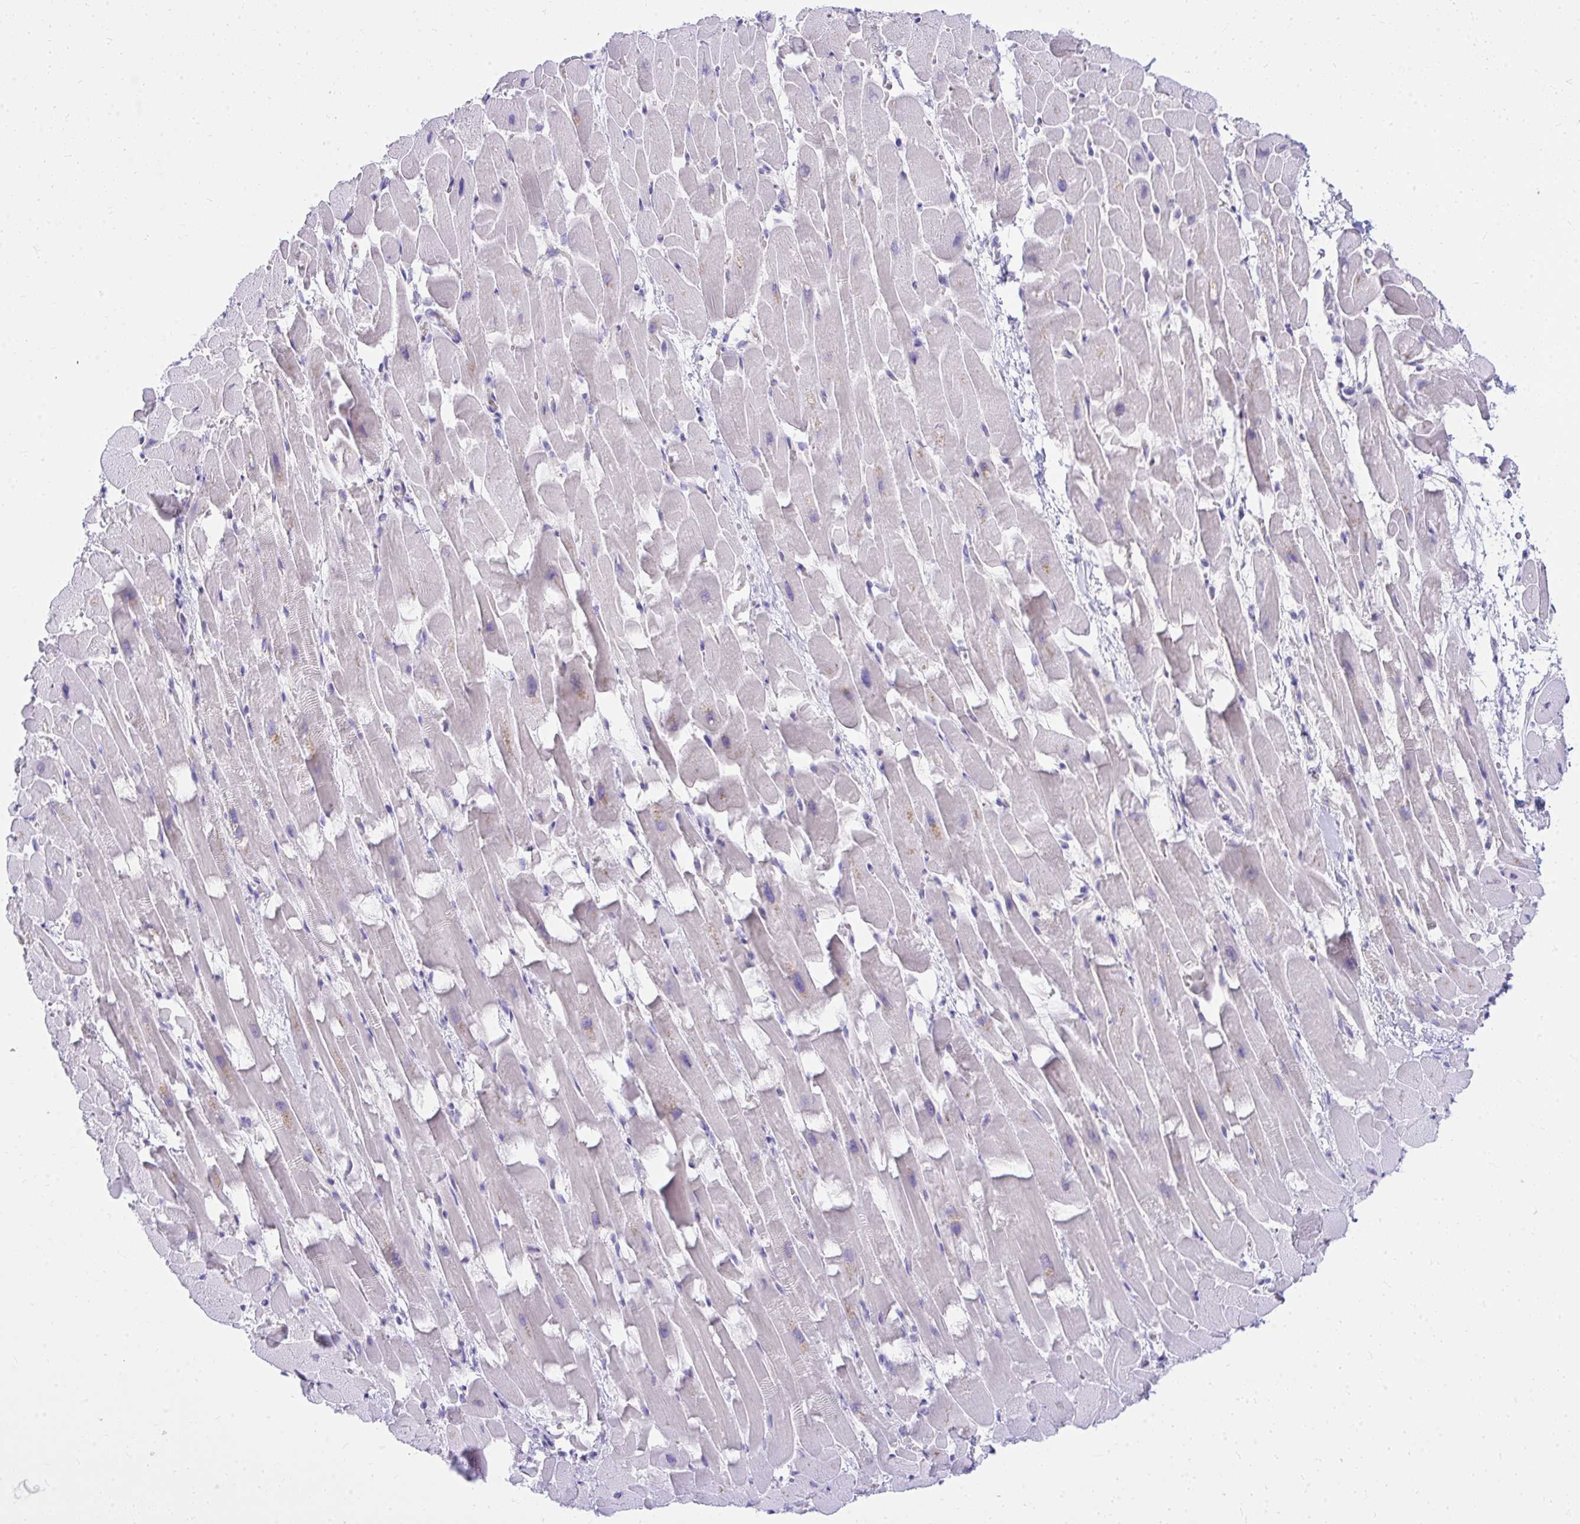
{"staining": {"intensity": "weak", "quantity": "<25%", "location": "cytoplasmic/membranous"}, "tissue": "heart muscle", "cell_type": "Cardiomyocytes", "image_type": "normal", "snomed": [{"axis": "morphology", "description": "Normal tissue, NOS"}, {"axis": "topography", "description": "Heart"}], "caption": "IHC of benign heart muscle demonstrates no positivity in cardiomyocytes. (Brightfield microscopy of DAB (3,3'-diaminobenzidine) immunohistochemistry (IHC) at high magnification).", "gene": "LRRC36", "patient": {"sex": "male", "age": 37}}